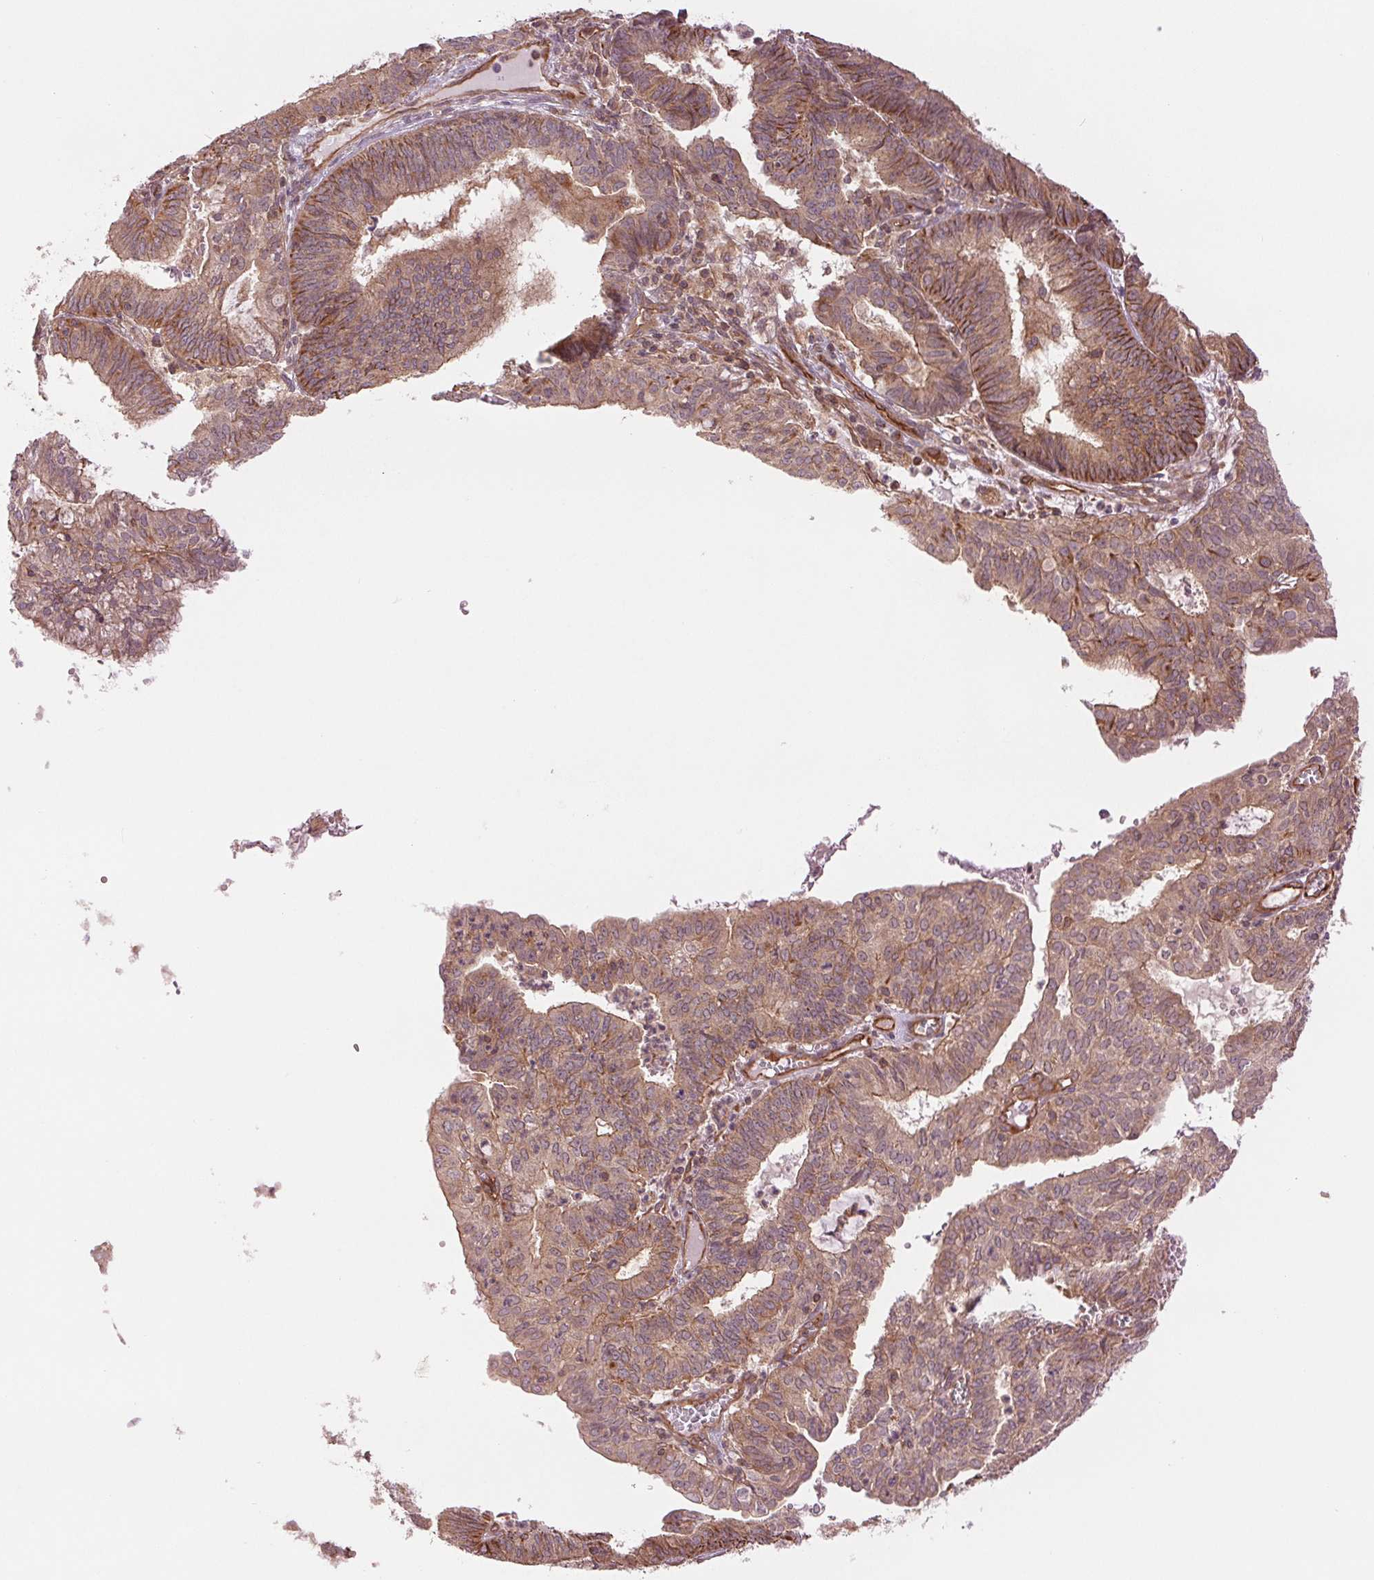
{"staining": {"intensity": "weak", "quantity": ">75%", "location": "cytoplasmic/membranous"}, "tissue": "endometrial cancer", "cell_type": "Tumor cells", "image_type": "cancer", "snomed": [{"axis": "morphology", "description": "Adenocarcinoma, NOS"}, {"axis": "topography", "description": "Endometrium"}], "caption": "Endometrial adenocarcinoma stained with a protein marker reveals weak staining in tumor cells.", "gene": "STARD7", "patient": {"sex": "female", "age": 61}}